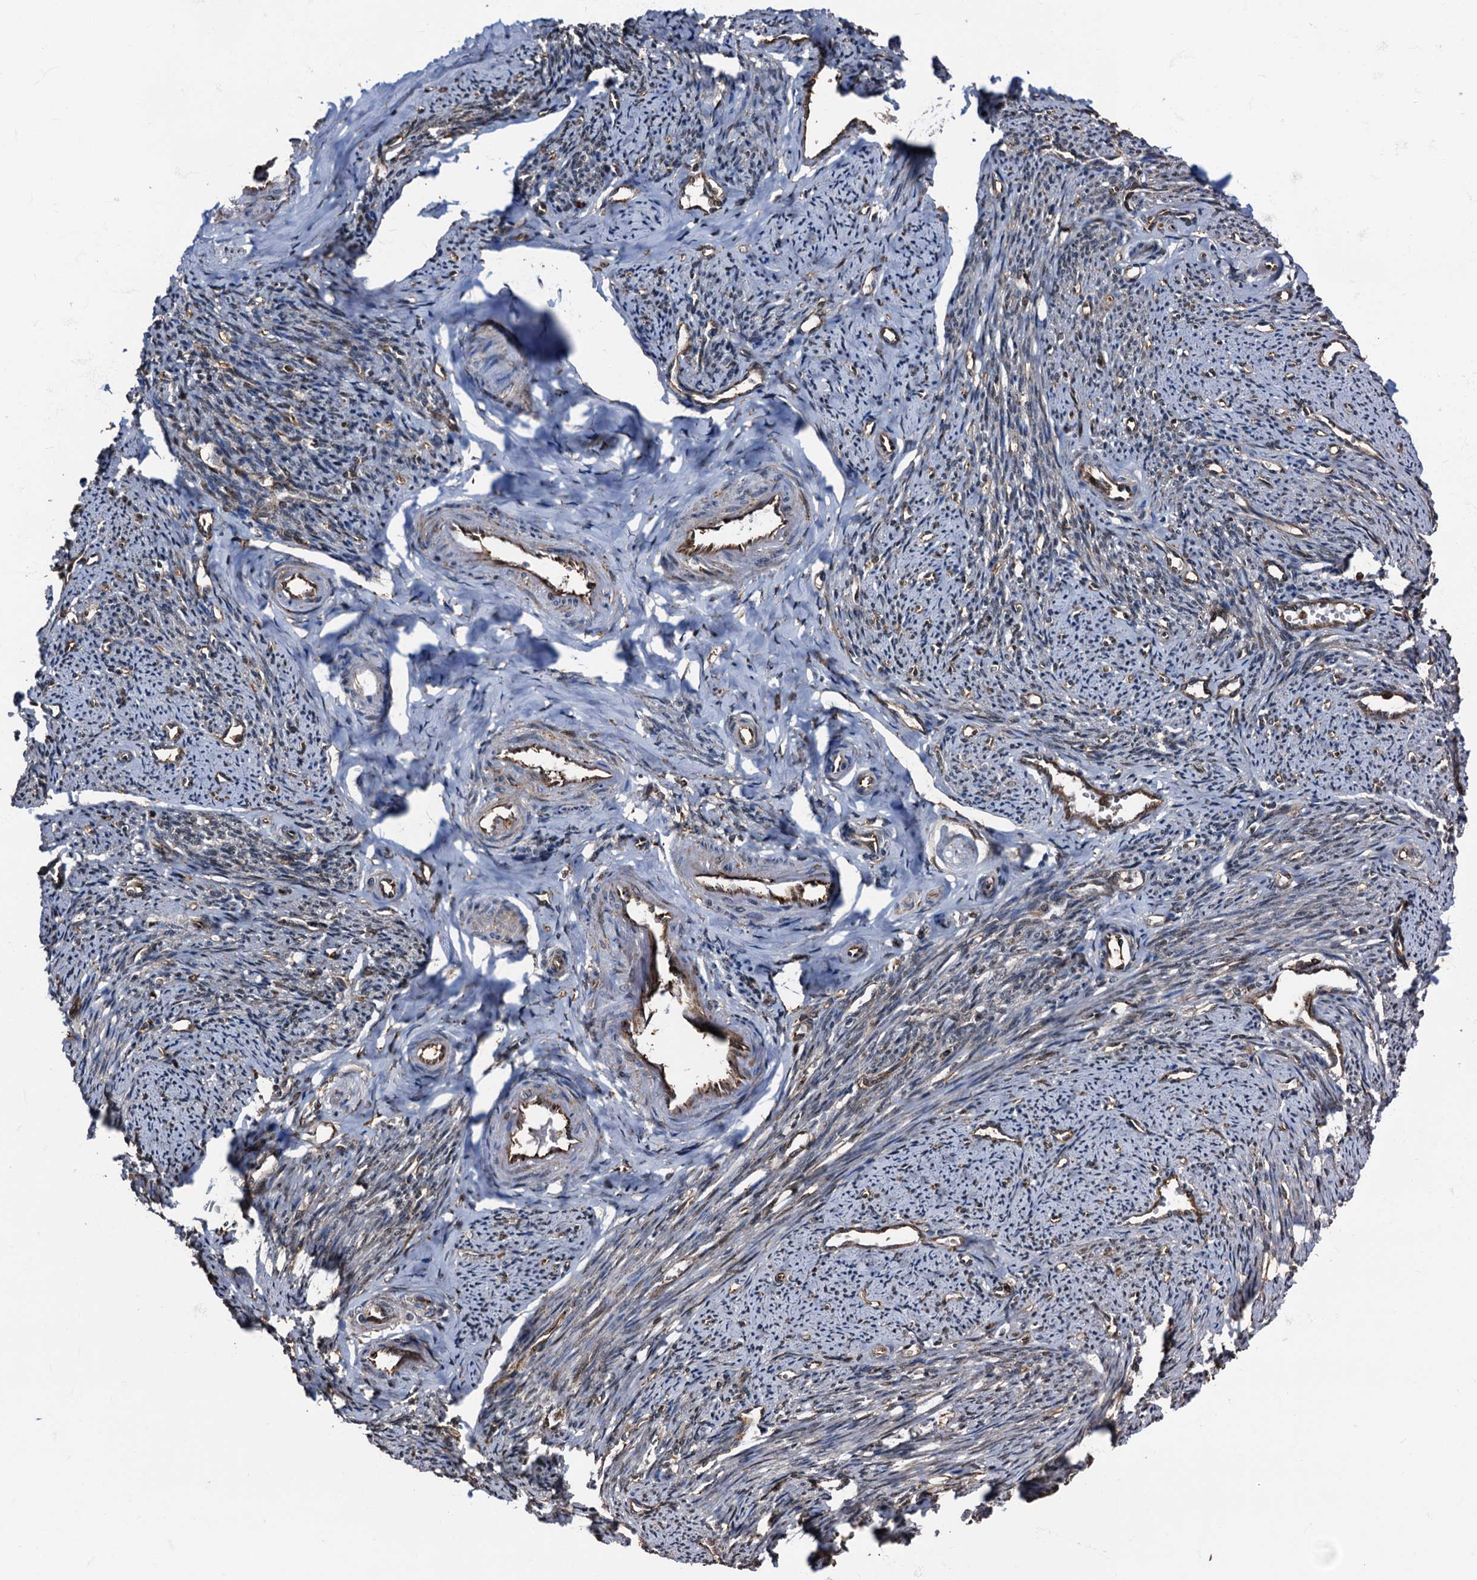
{"staining": {"intensity": "moderate", "quantity": ">75%", "location": "cytoplasmic/membranous"}, "tissue": "smooth muscle", "cell_type": "Smooth muscle cells", "image_type": "normal", "snomed": [{"axis": "morphology", "description": "Normal tissue, NOS"}, {"axis": "topography", "description": "Smooth muscle"}, {"axis": "topography", "description": "Uterus"}], "caption": "Immunohistochemistry staining of benign smooth muscle, which exhibits medium levels of moderate cytoplasmic/membranous positivity in about >75% of smooth muscle cells indicating moderate cytoplasmic/membranous protein positivity. The staining was performed using DAB (3,3'-diaminobenzidine) (brown) for protein detection and nuclei were counterstained in hematoxylin (blue).", "gene": "ATP2C1", "patient": {"sex": "female", "age": 59}}